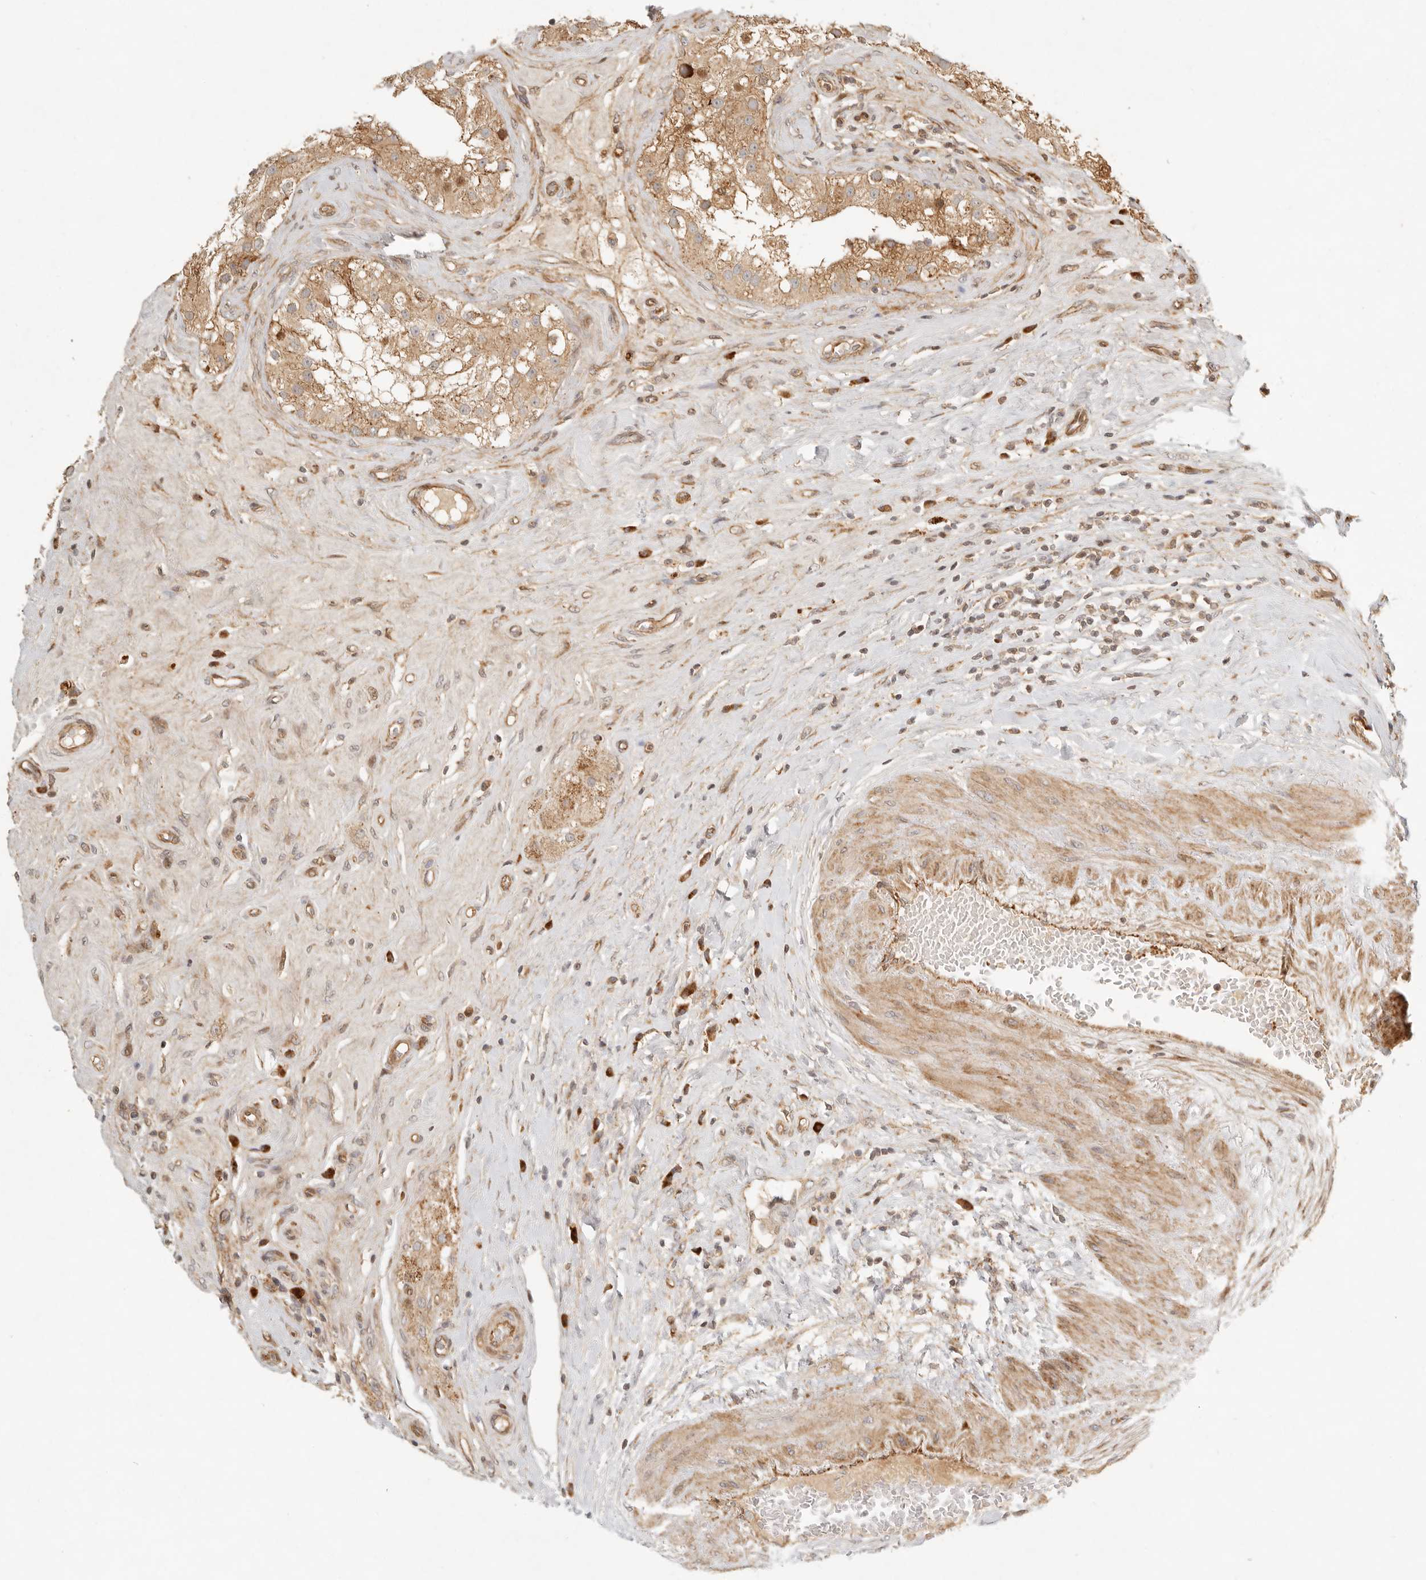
{"staining": {"intensity": "moderate", "quantity": ">75%", "location": "cytoplasmic/membranous"}, "tissue": "testis", "cell_type": "Cells in seminiferous ducts", "image_type": "normal", "snomed": [{"axis": "morphology", "description": "Normal tissue, NOS"}, {"axis": "topography", "description": "Testis"}], "caption": "Immunohistochemical staining of benign testis shows >75% levels of moderate cytoplasmic/membranous protein staining in approximately >75% of cells in seminiferous ducts.", "gene": "KLHL38", "patient": {"sex": "male", "age": 84}}